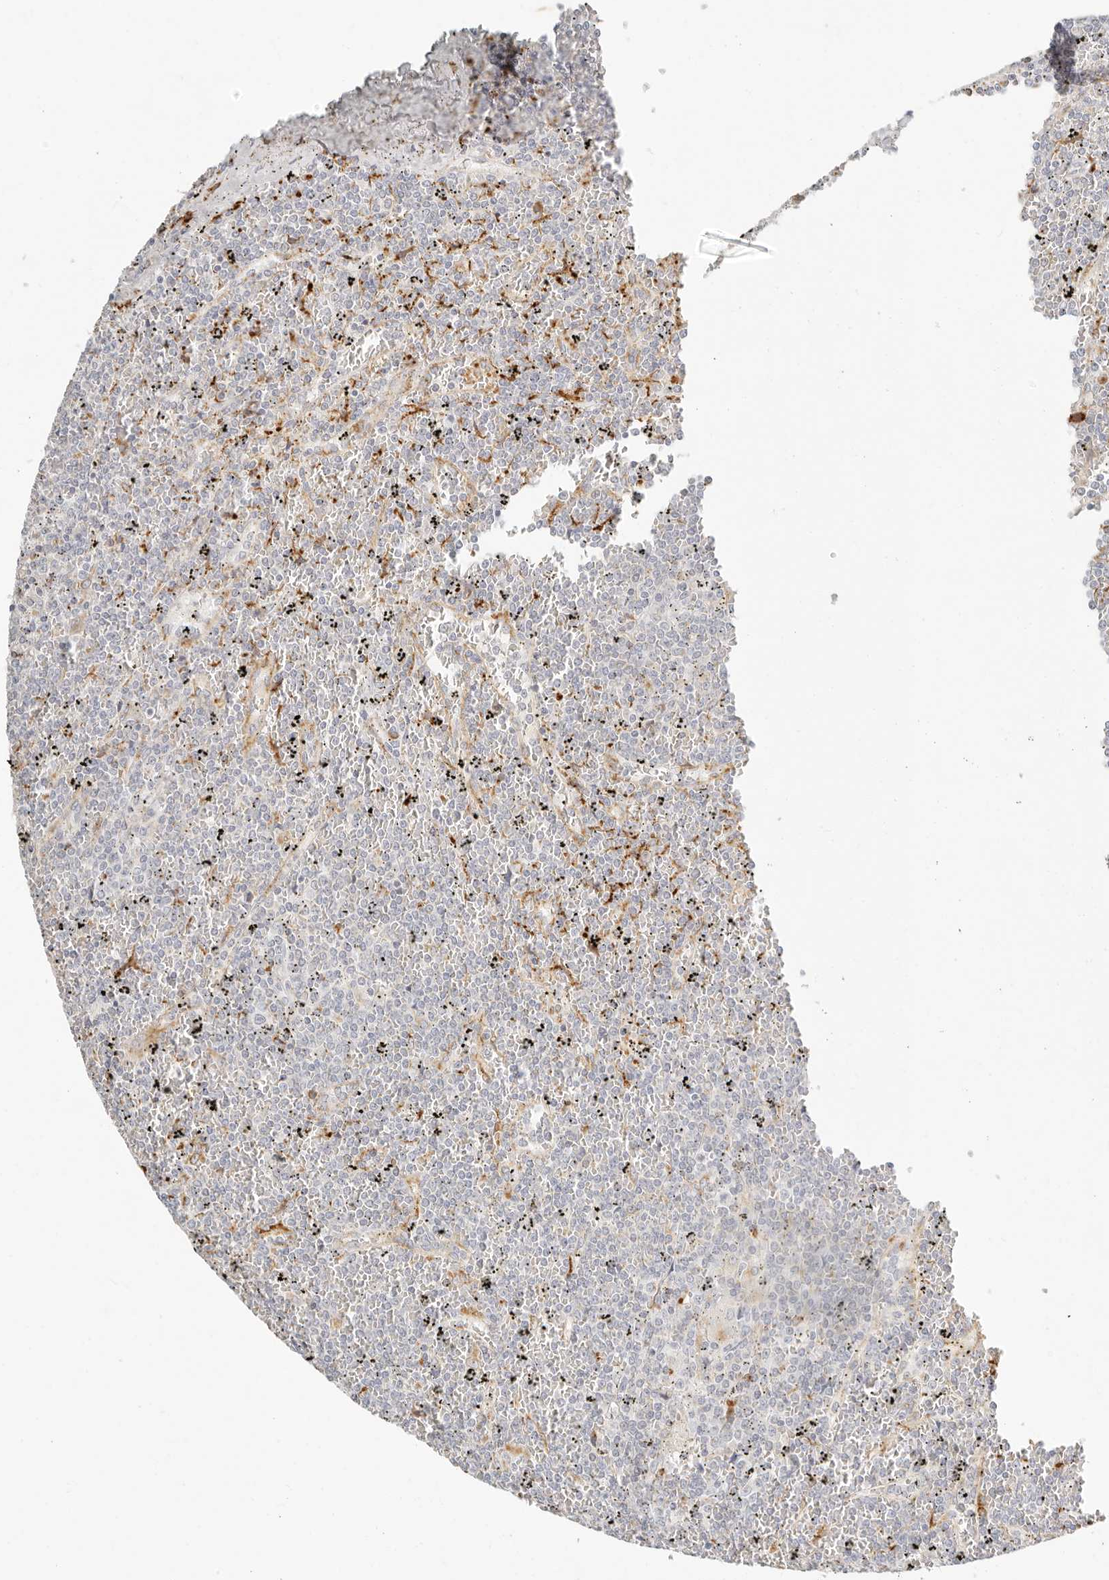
{"staining": {"intensity": "negative", "quantity": "none", "location": "none"}, "tissue": "lymphoma", "cell_type": "Tumor cells", "image_type": "cancer", "snomed": [{"axis": "morphology", "description": "Malignant lymphoma, non-Hodgkin's type, Low grade"}, {"axis": "topography", "description": "Spleen"}], "caption": "IHC of human malignant lymphoma, non-Hodgkin's type (low-grade) exhibits no expression in tumor cells. (DAB (3,3'-diaminobenzidine) immunohistochemistry visualized using brightfield microscopy, high magnification).", "gene": "RNASET2", "patient": {"sex": "female", "age": 19}}